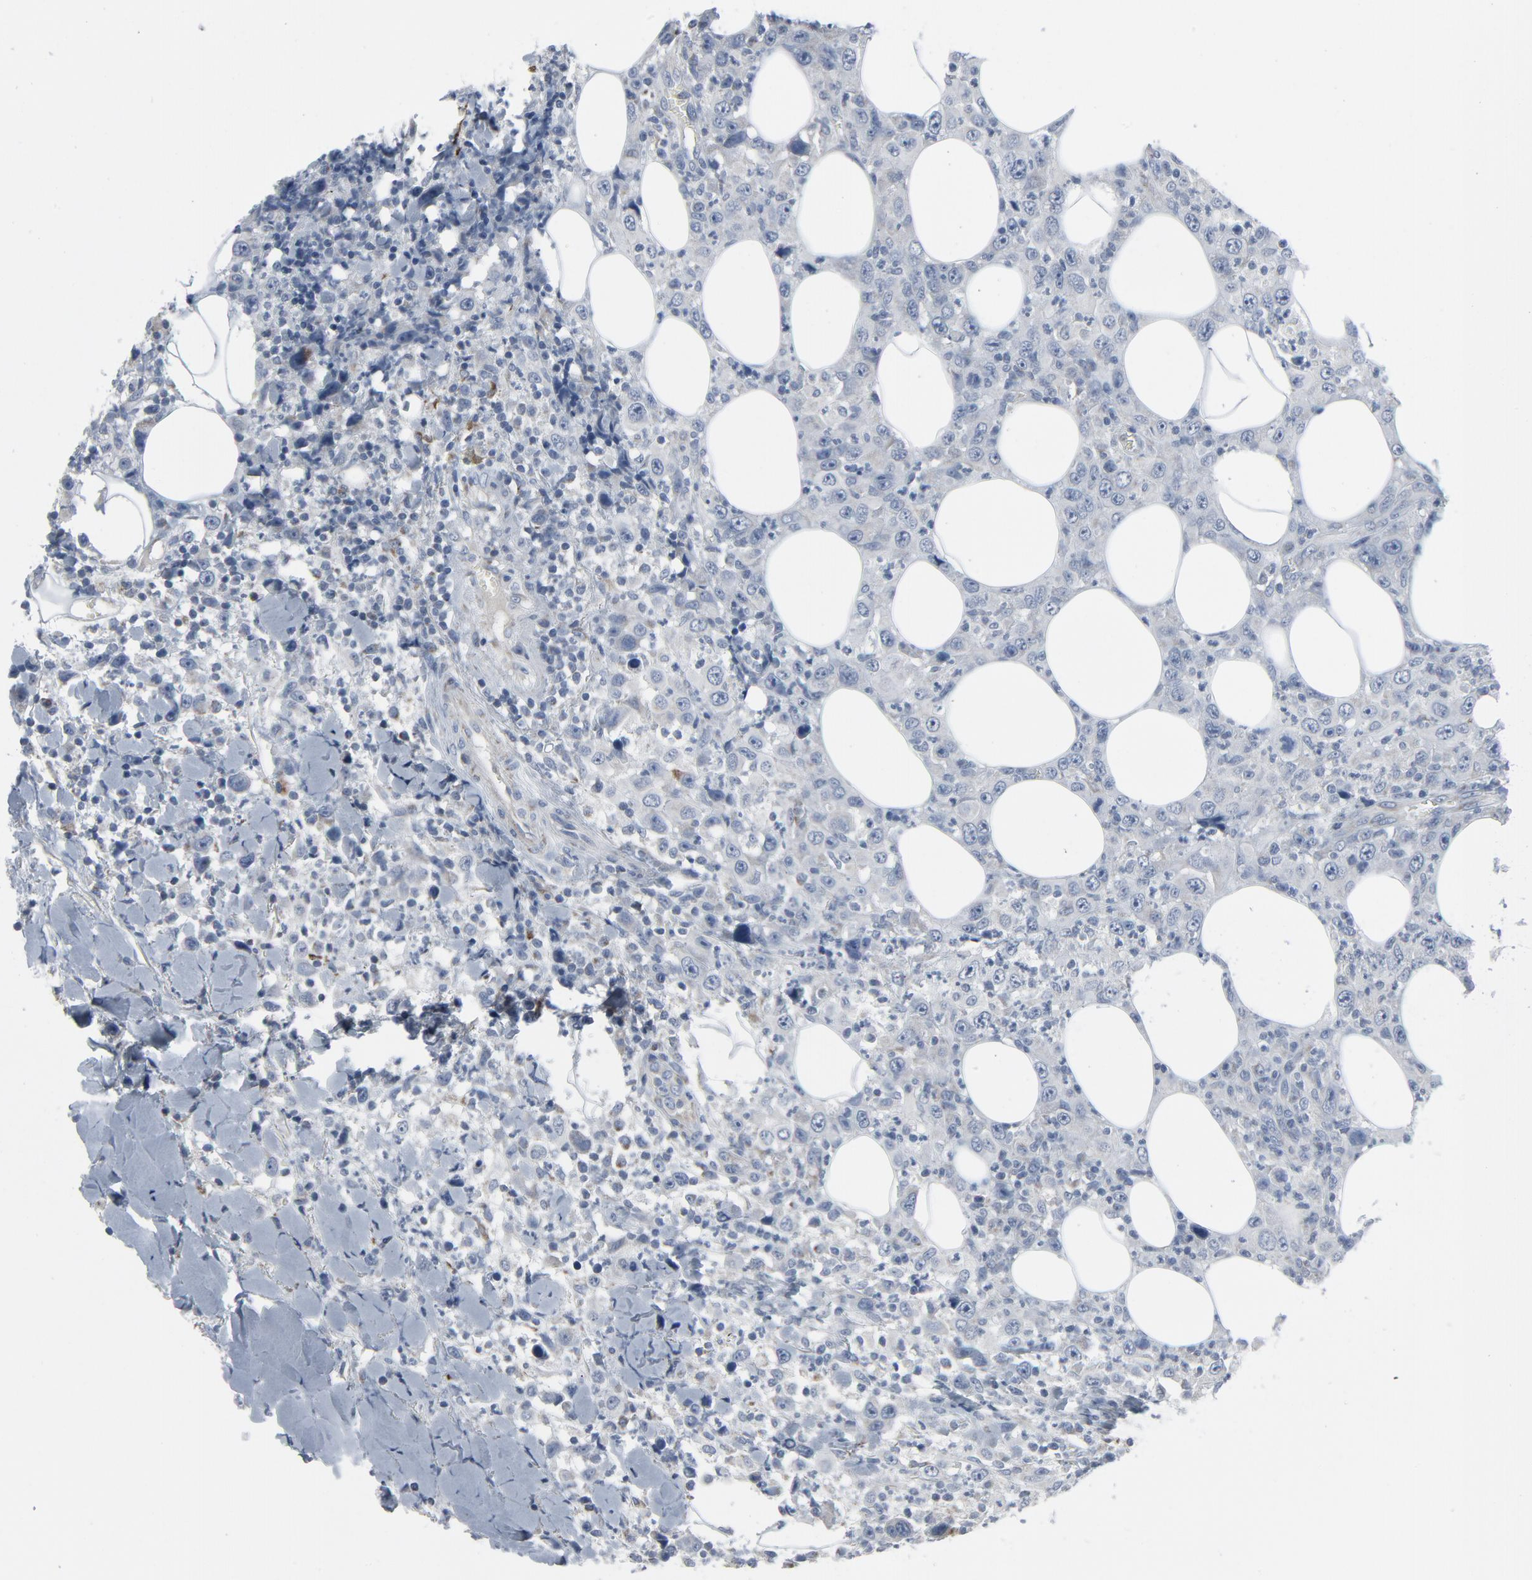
{"staining": {"intensity": "negative", "quantity": "none", "location": "none"}, "tissue": "thyroid cancer", "cell_type": "Tumor cells", "image_type": "cancer", "snomed": [{"axis": "morphology", "description": "Carcinoma, NOS"}, {"axis": "topography", "description": "Thyroid gland"}], "caption": "Tumor cells show no significant positivity in thyroid cancer (carcinoma).", "gene": "GPX2", "patient": {"sex": "female", "age": 77}}